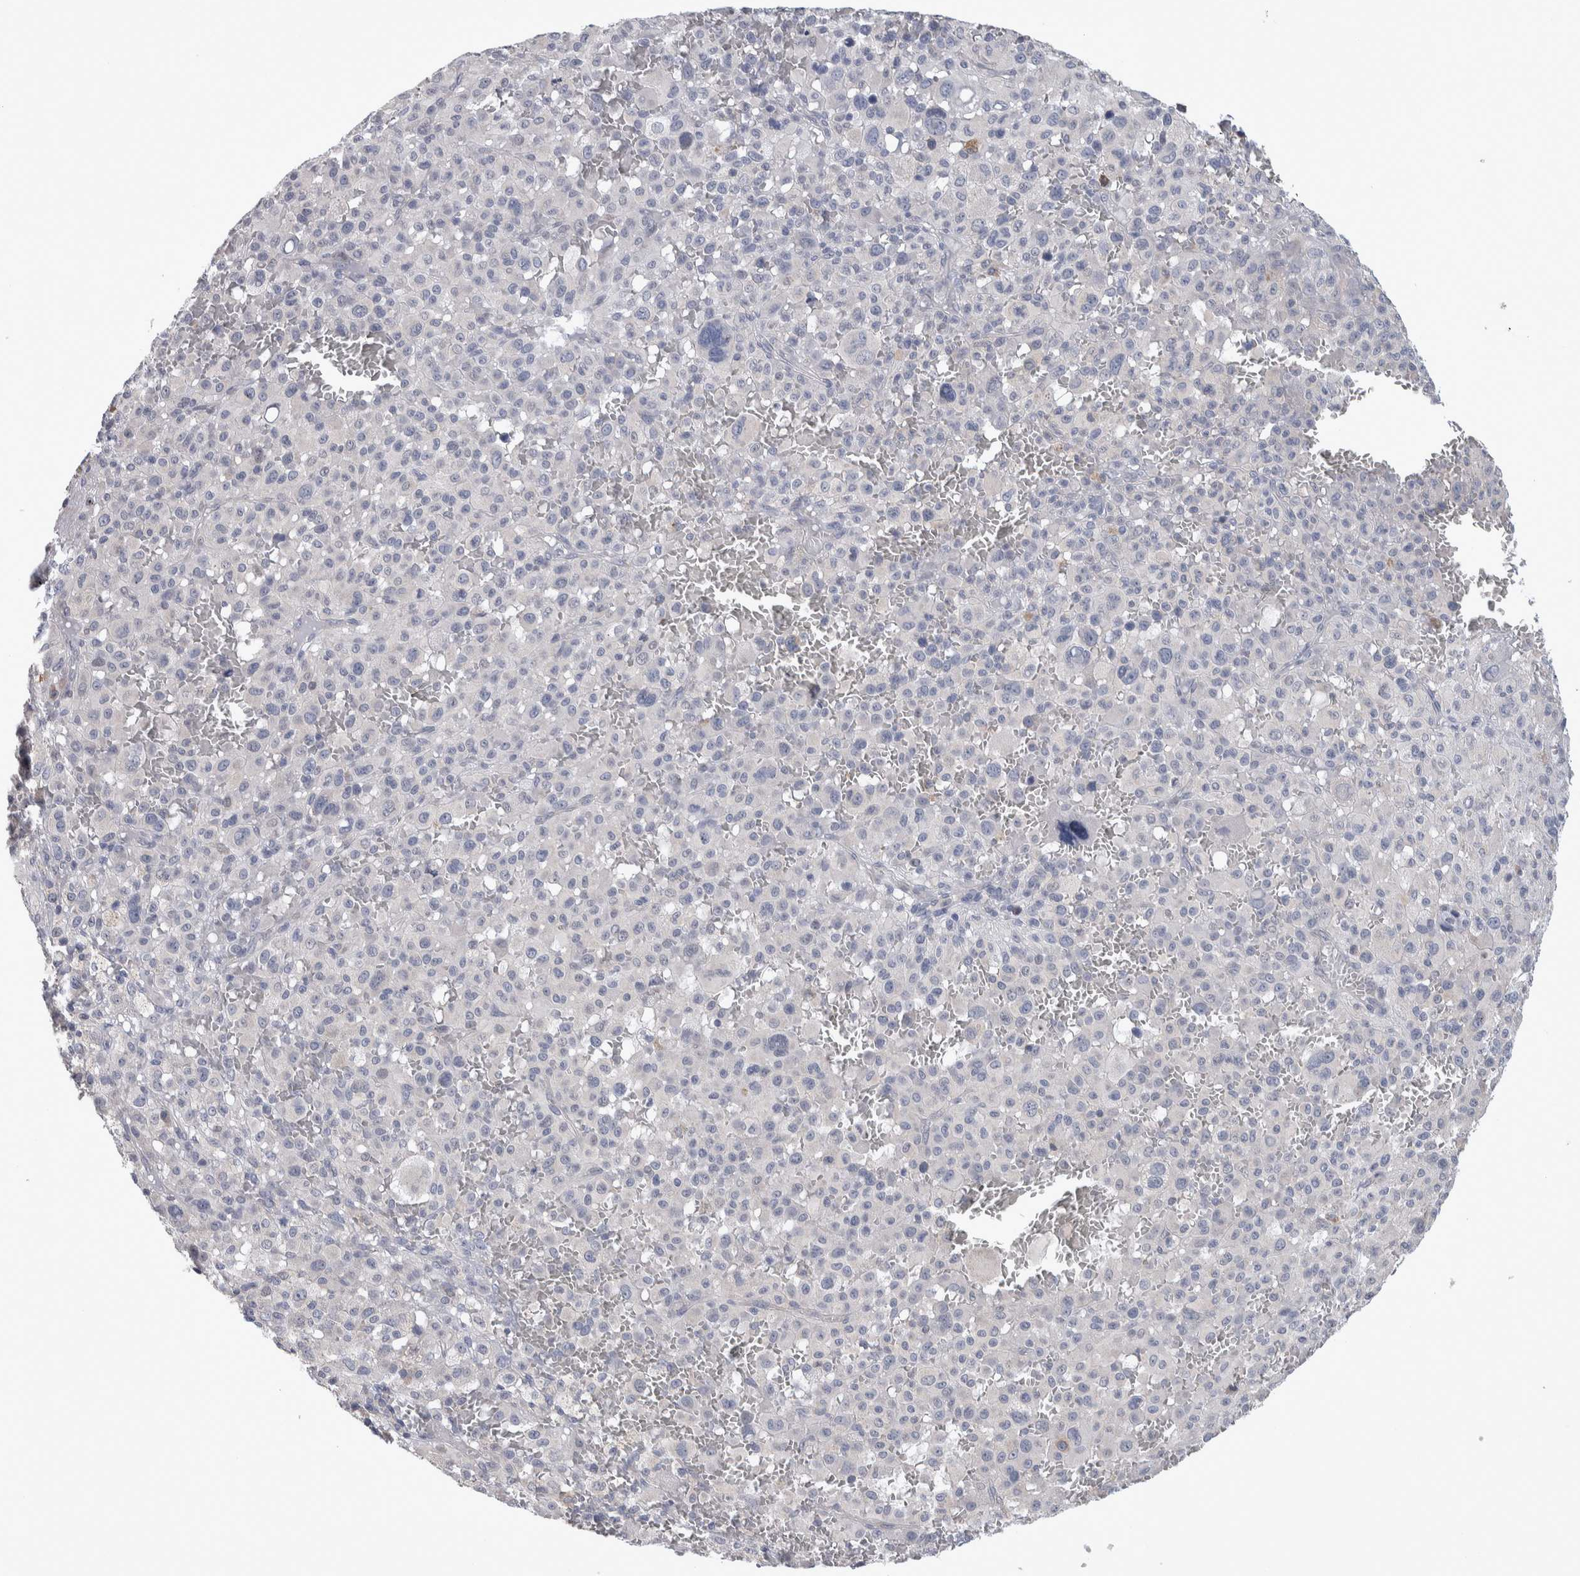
{"staining": {"intensity": "negative", "quantity": "none", "location": "none"}, "tissue": "melanoma", "cell_type": "Tumor cells", "image_type": "cancer", "snomed": [{"axis": "morphology", "description": "Malignant melanoma, Metastatic site"}, {"axis": "topography", "description": "Skin"}], "caption": "DAB (3,3'-diaminobenzidine) immunohistochemical staining of human malignant melanoma (metastatic site) shows no significant positivity in tumor cells.", "gene": "IBTK", "patient": {"sex": "female", "age": 74}}